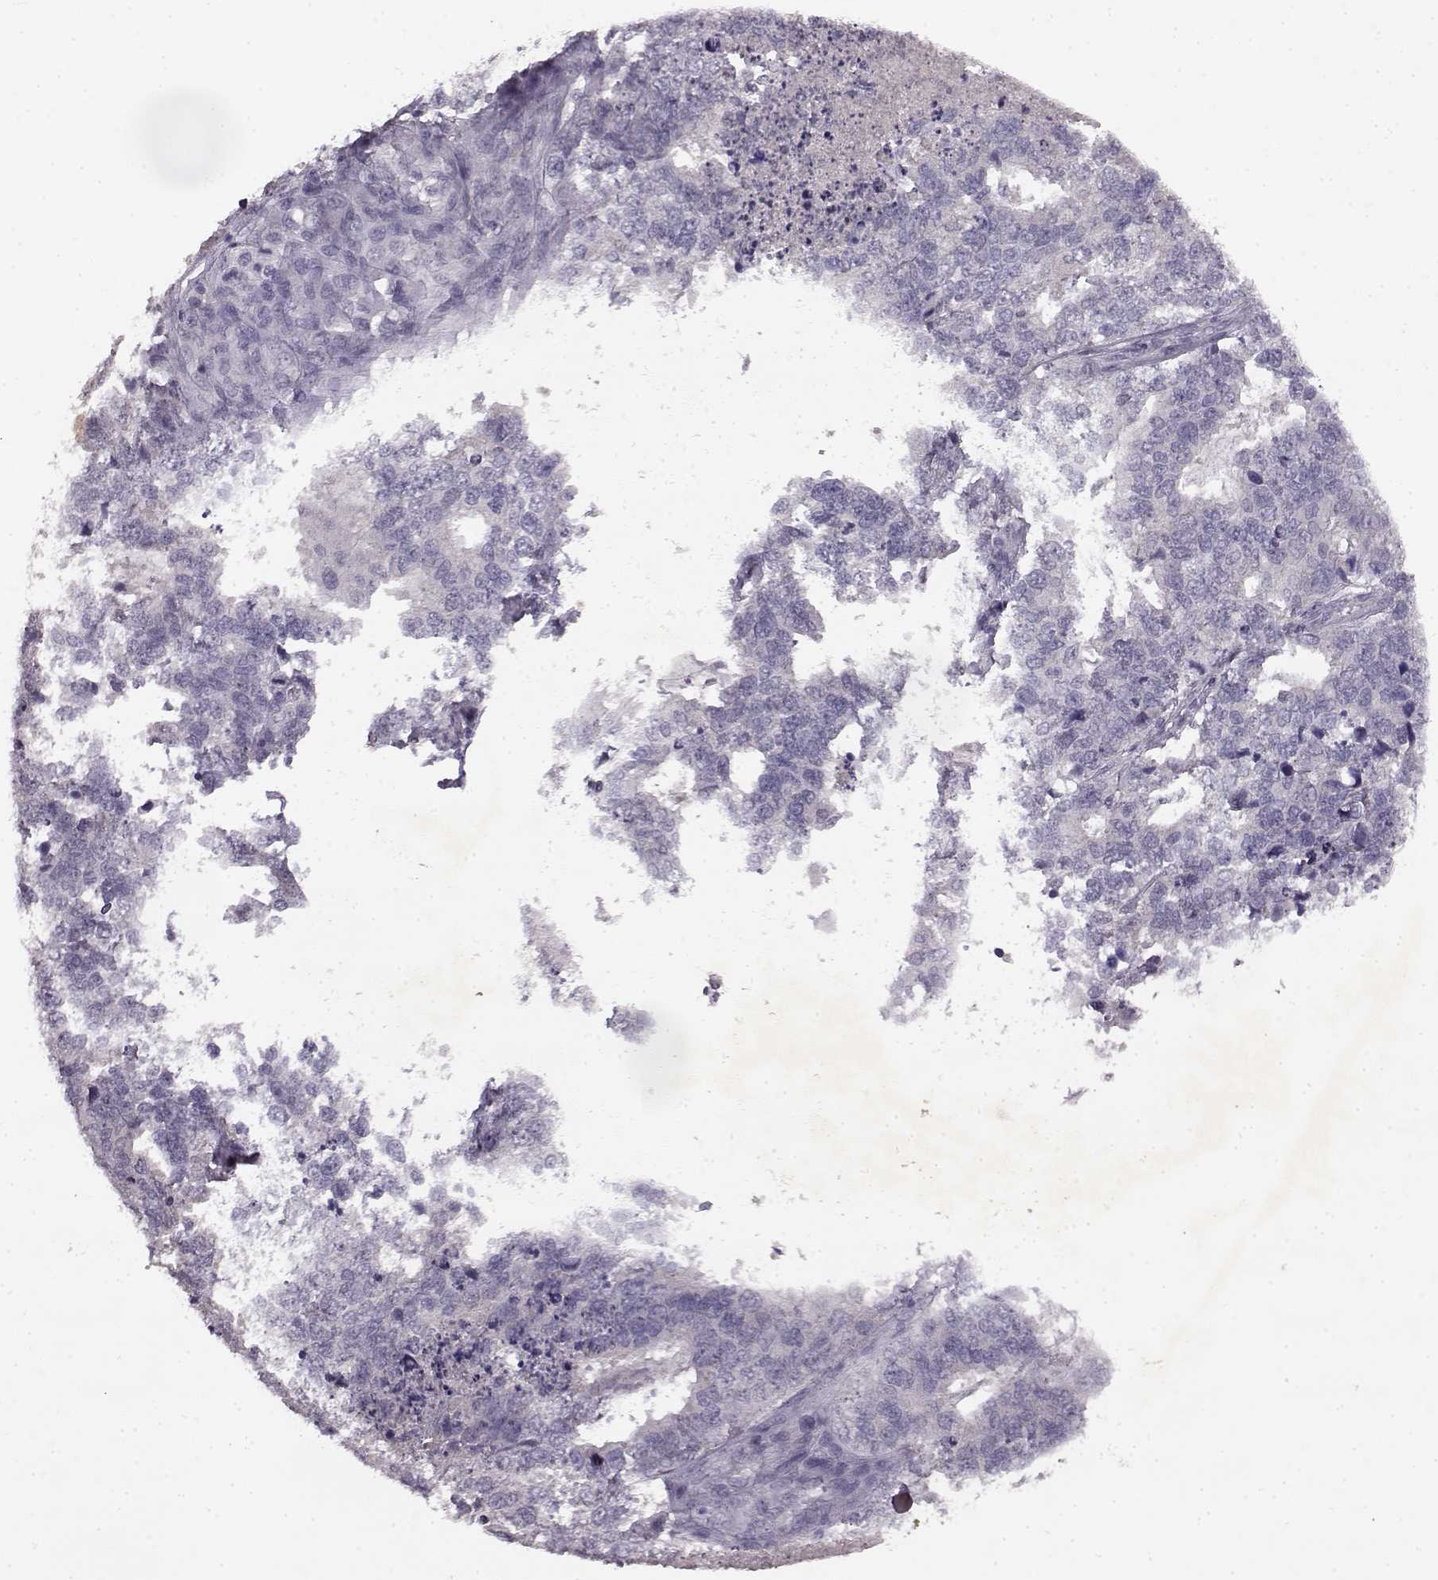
{"staining": {"intensity": "negative", "quantity": "none", "location": "none"}, "tissue": "cervical cancer", "cell_type": "Tumor cells", "image_type": "cancer", "snomed": [{"axis": "morphology", "description": "Squamous cell carcinoma, NOS"}, {"axis": "topography", "description": "Cervix"}], "caption": "The immunohistochemistry (IHC) histopathology image has no significant positivity in tumor cells of cervical squamous cell carcinoma tissue. (DAB immunohistochemistry (IHC) visualized using brightfield microscopy, high magnification).", "gene": "SPAG17", "patient": {"sex": "female", "age": 63}}